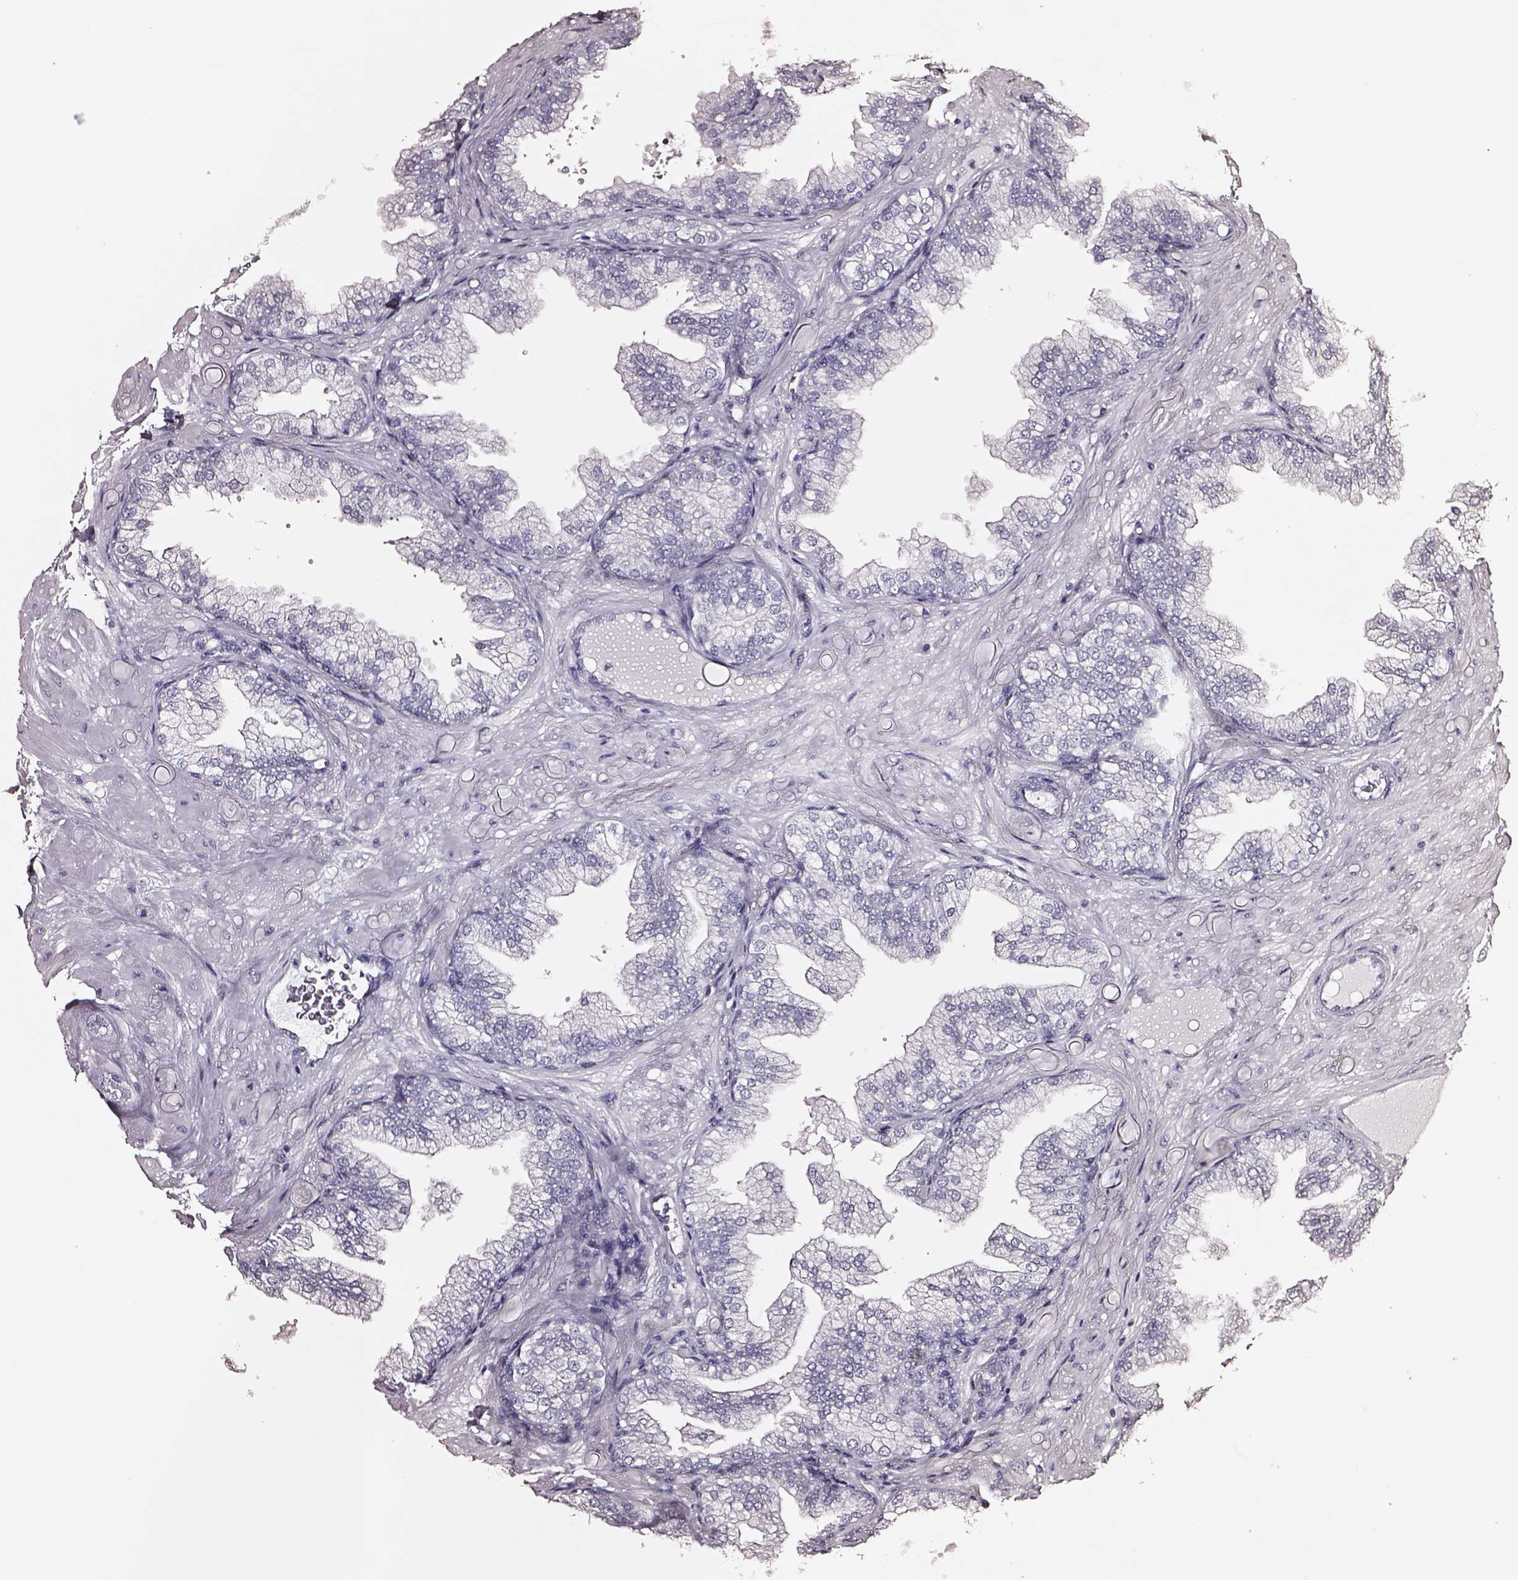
{"staining": {"intensity": "negative", "quantity": "none", "location": "none"}, "tissue": "prostate", "cell_type": "Glandular cells", "image_type": "normal", "snomed": [{"axis": "morphology", "description": "Normal tissue, NOS"}, {"axis": "topography", "description": "Prostate"}], "caption": "This is an immunohistochemistry micrograph of unremarkable prostate. There is no expression in glandular cells.", "gene": "DPEP1", "patient": {"sex": "male", "age": 37}}